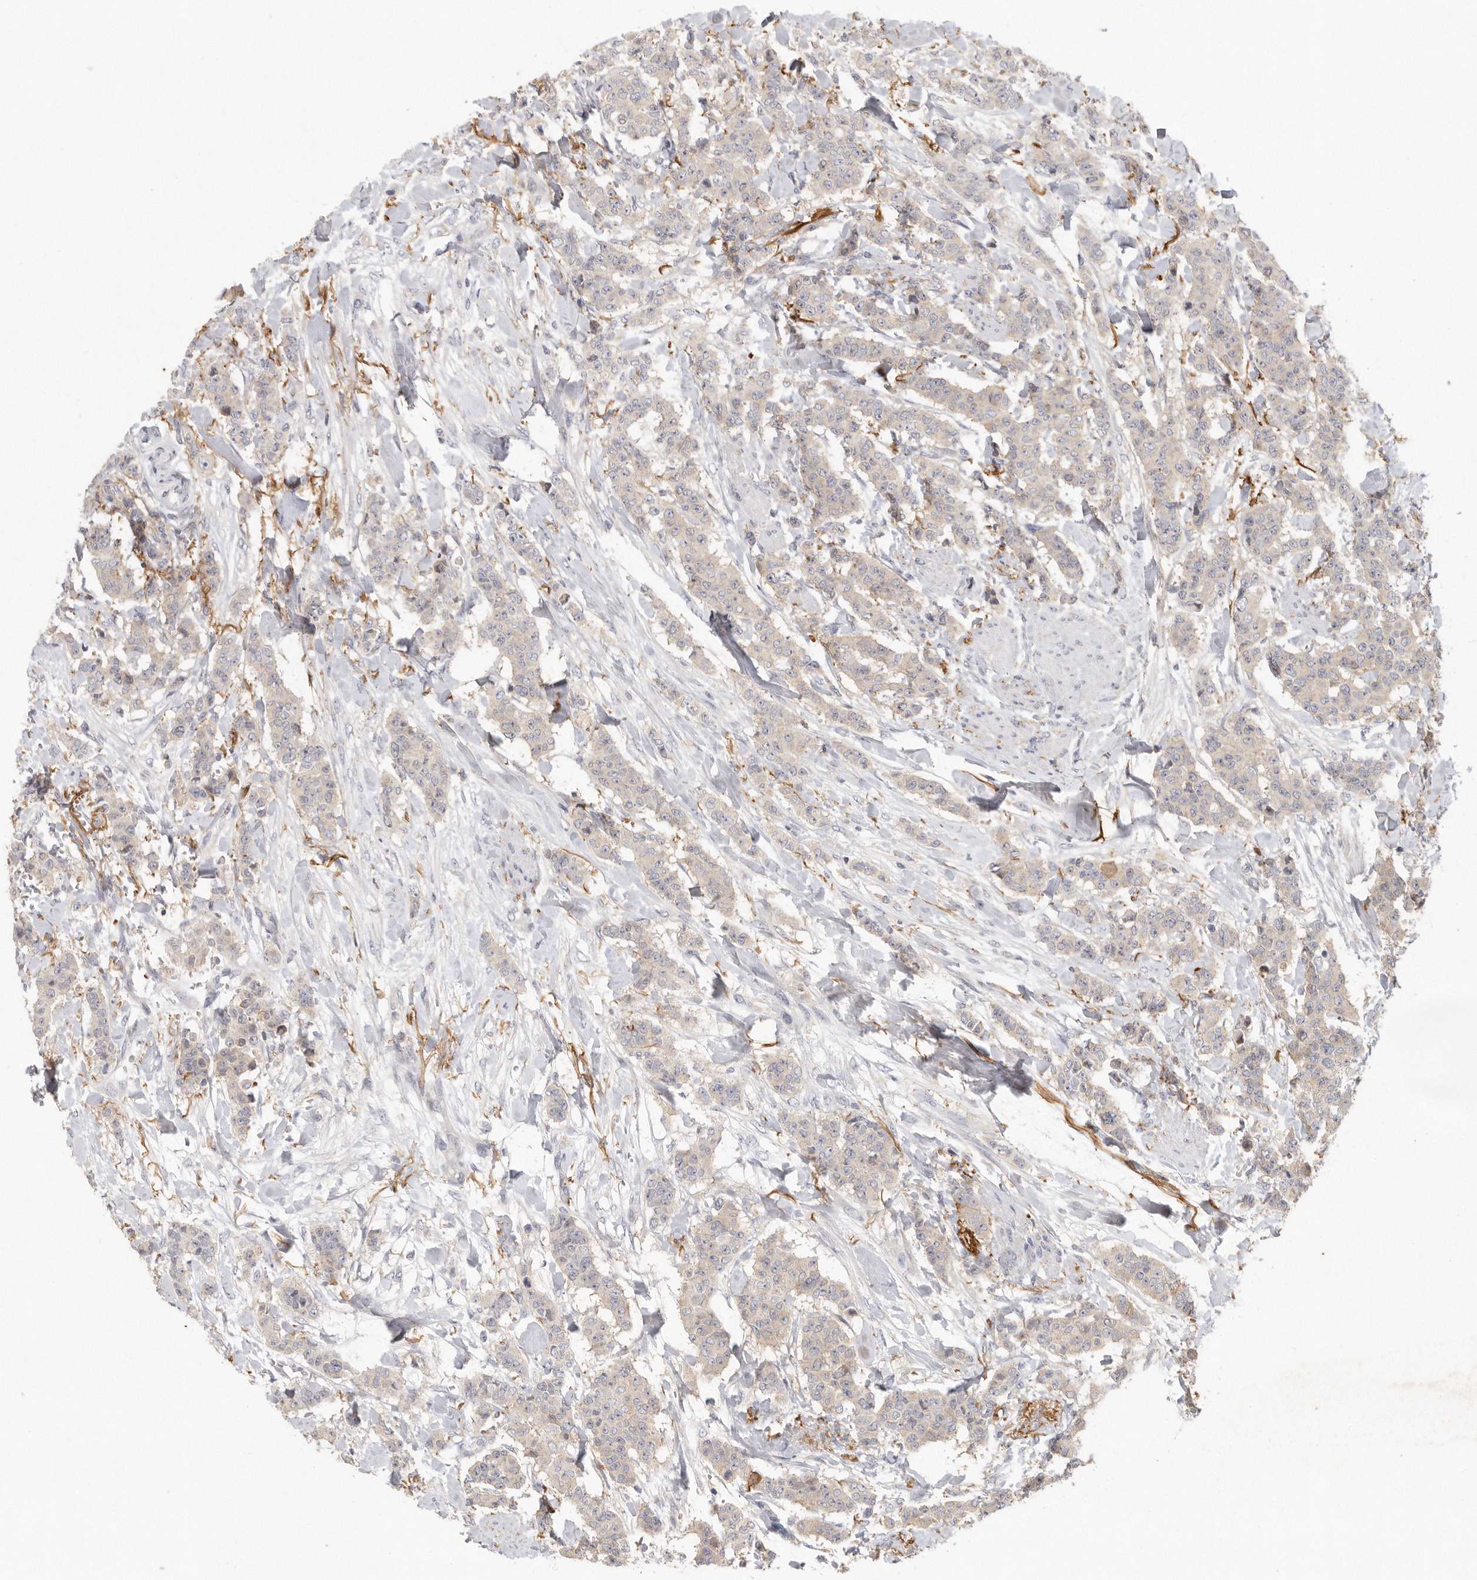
{"staining": {"intensity": "negative", "quantity": "none", "location": "none"}, "tissue": "breast cancer", "cell_type": "Tumor cells", "image_type": "cancer", "snomed": [{"axis": "morphology", "description": "Duct carcinoma"}, {"axis": "topography", "description": "Breast"}], "caption": "This is an IHC histopathology image of breast cancer (invasive ductal carcinoma). There is no staining in tumor cells.", "gene": "CFAP298", "patient": {"sex": "female", "age": 40}}